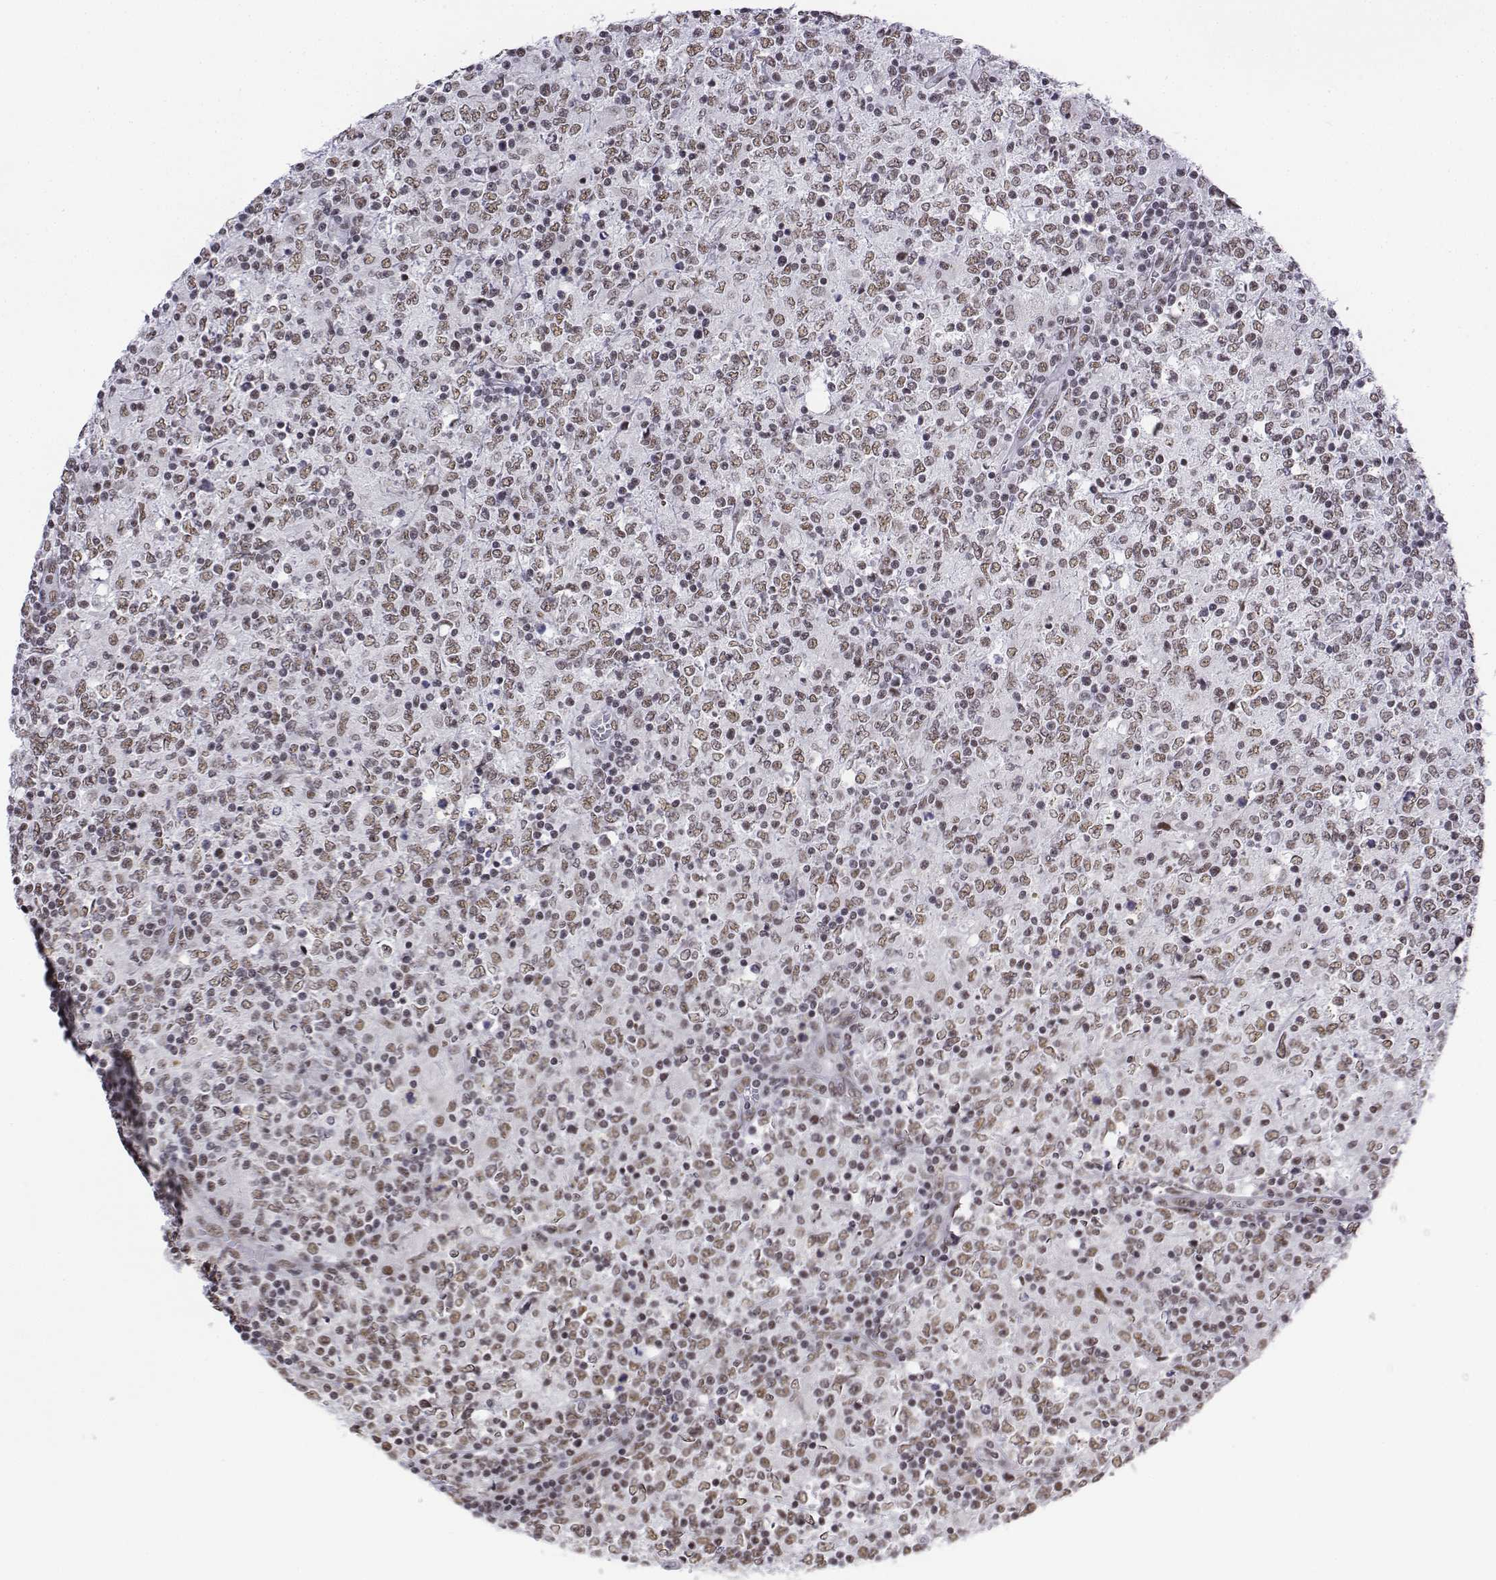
{"staining": {"intensity": "weak", "quantity": ">75%", "location": "nuclear"}, "tissue": "lymphoma", "cell_type": "Tumor cells", "image_type": "cancer", "snomed": [{"axis": "morphology", "description": "Malignant lymphoma, non-Hodgkin's type, High grade"}, {"axis": "topography", "description": "Lymph node"}], "caption": "Immunohistochemistry (IHC) of human high-grade malignant lymphoma, non-Hodgkin's type displays low levels of weak nuclear expression in approximately >75% of tumor cells. (DAB IHC with brightfield microscopy, high magnification).", "gene": "SETD1A", "patient": {"sex": "female", "age": 84}}